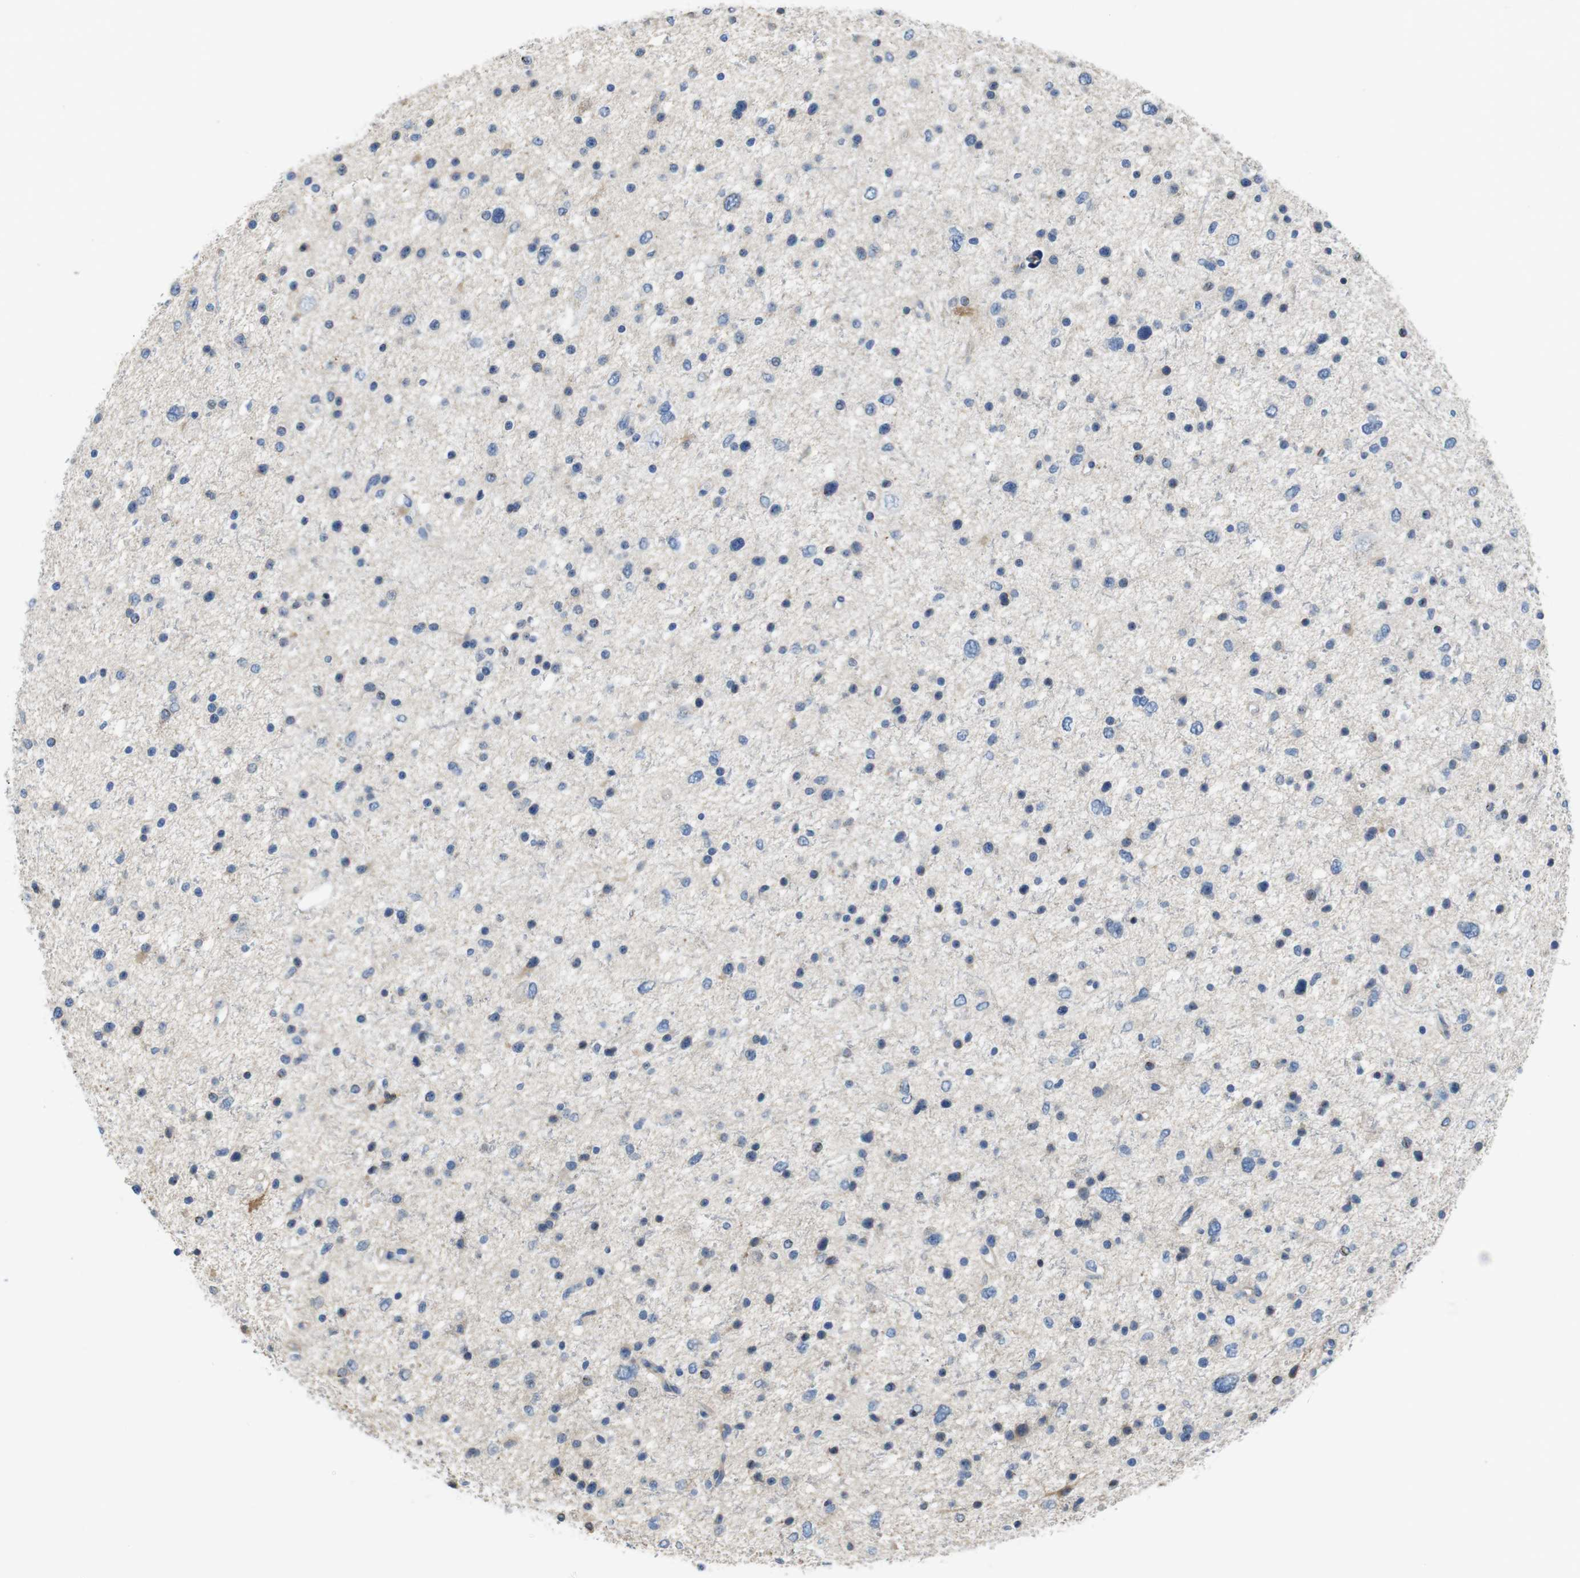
{"staining": {"intensity": "negative", "quantity": "none", "location": "none"}, "tissue": "glioma", "cell_type": "Tumor cells", "image_type": "cancer", "snomed": [{"axis": "morphology", "description": "Glioma, malignant, Low grade"}, {"axis": "topography", "description": "Brain"}], "caption": "Human glioma stained for a protein using immunohistochemistry demonstrates no positivity in tumor cells.", "gene": "CDH8", "patient": {"sex": "female", "age": 37}}